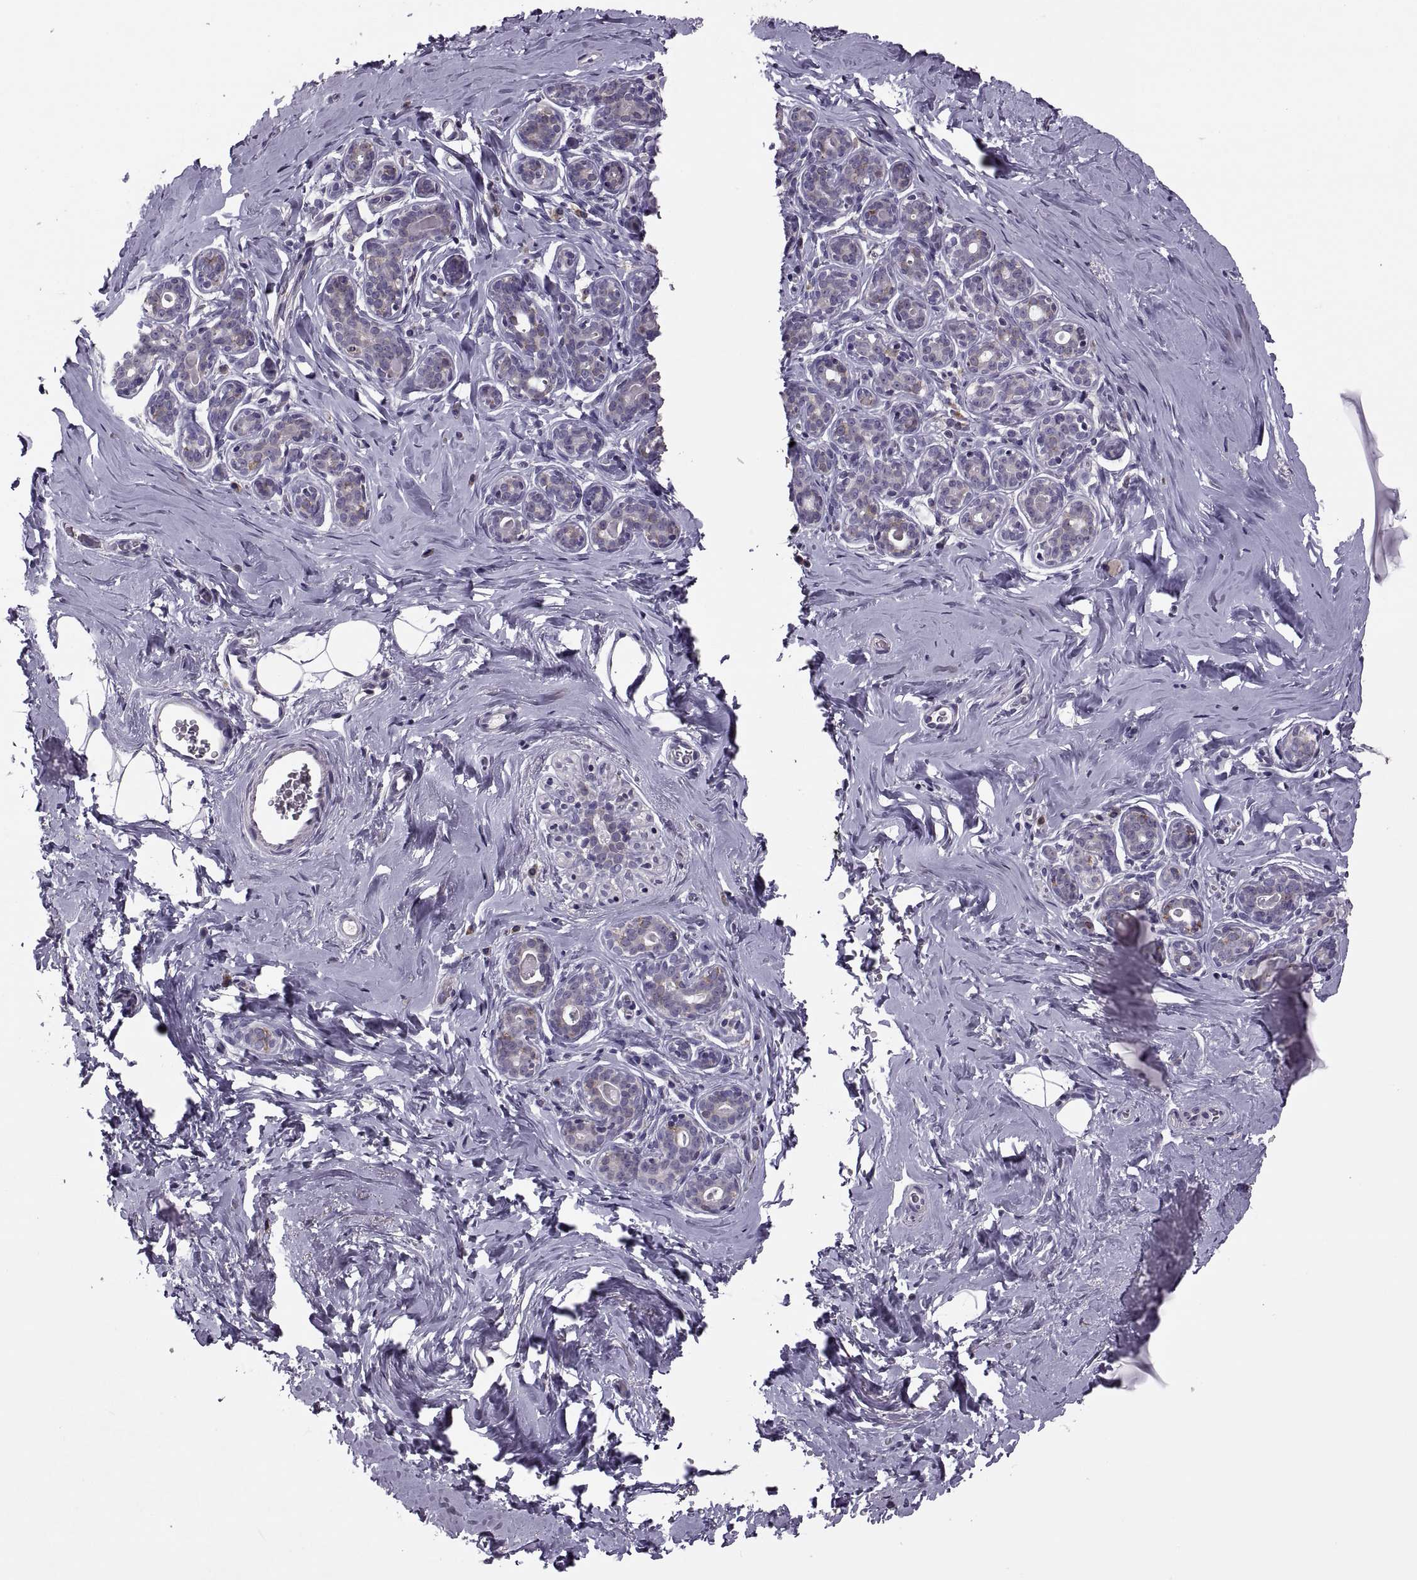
{"staining": {"intensity": "negative", "quantity": "none", "location": "none"}, "tissue": "breast", "cell_type": "Adipocytes", "image_type": "normal", "snomed": [{"axis": "morphology", "description": "Normal tissue, NOS"}, {"axis": "topography", "description": "Skin"}, {"axis": "topography", "description": "Breast"}], "caption": "The histopathology image demonstrates no significant staining in adipocytes of breast.", "gene": "LETM2", "patient": {"sex": "female", "age": 43}}